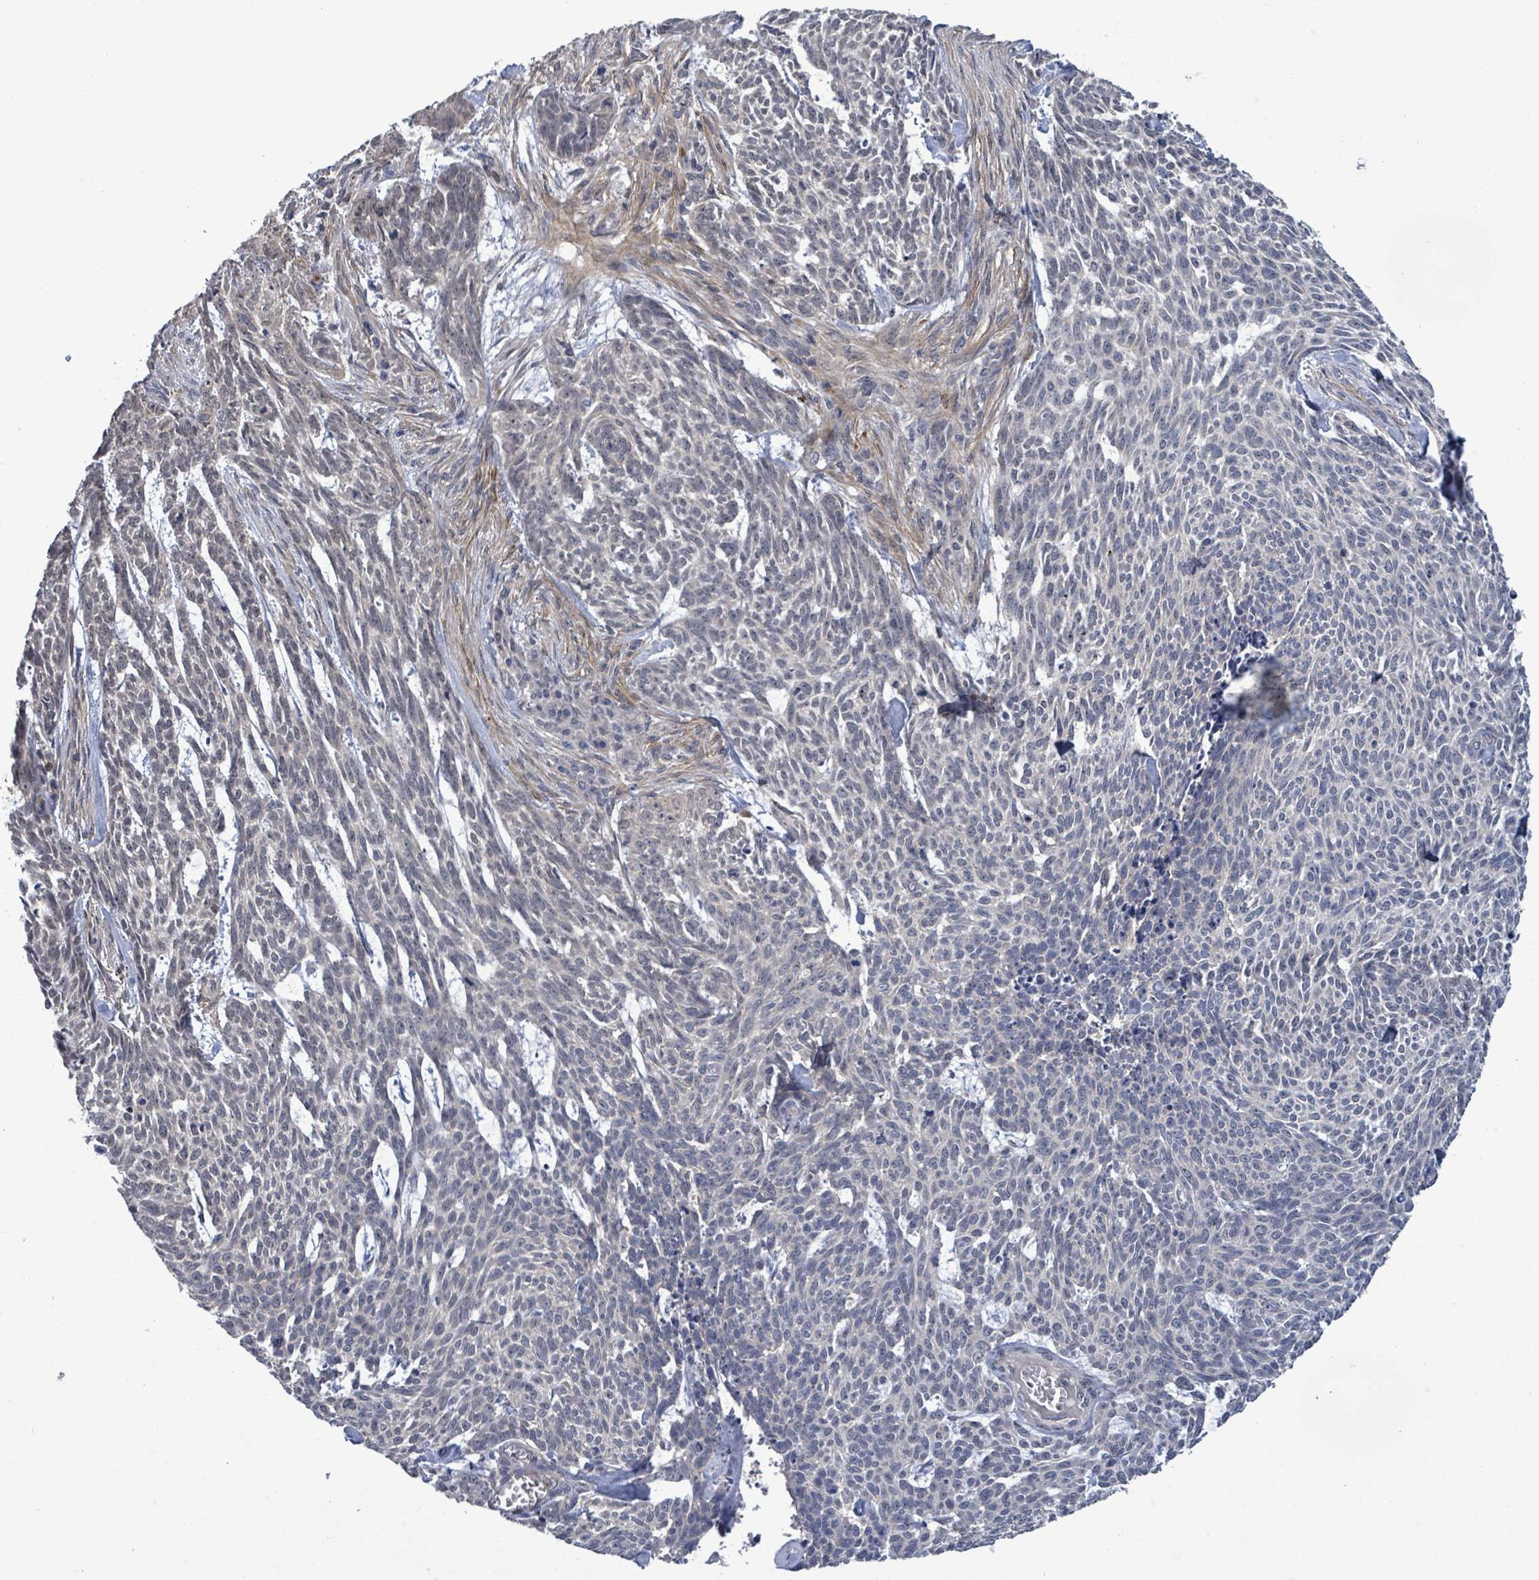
{"staining": {"intensity": "negative", "quantity": "none", "location": "none"}, "tissue": "skin cancer", "cell_type": "Tumor cells", "image_type": "cancer", "snomed": [{"axis": "morphology", "description": "Basal cell carcinoma"}, {"axis": "topography", "description": "Skin"}], "caption": "There is no significant expression in tumor cells of skin cancer (basal cell carcinoma).", "gene": "AMMECR1", "patient": {"sex": "female", "age": 93}}